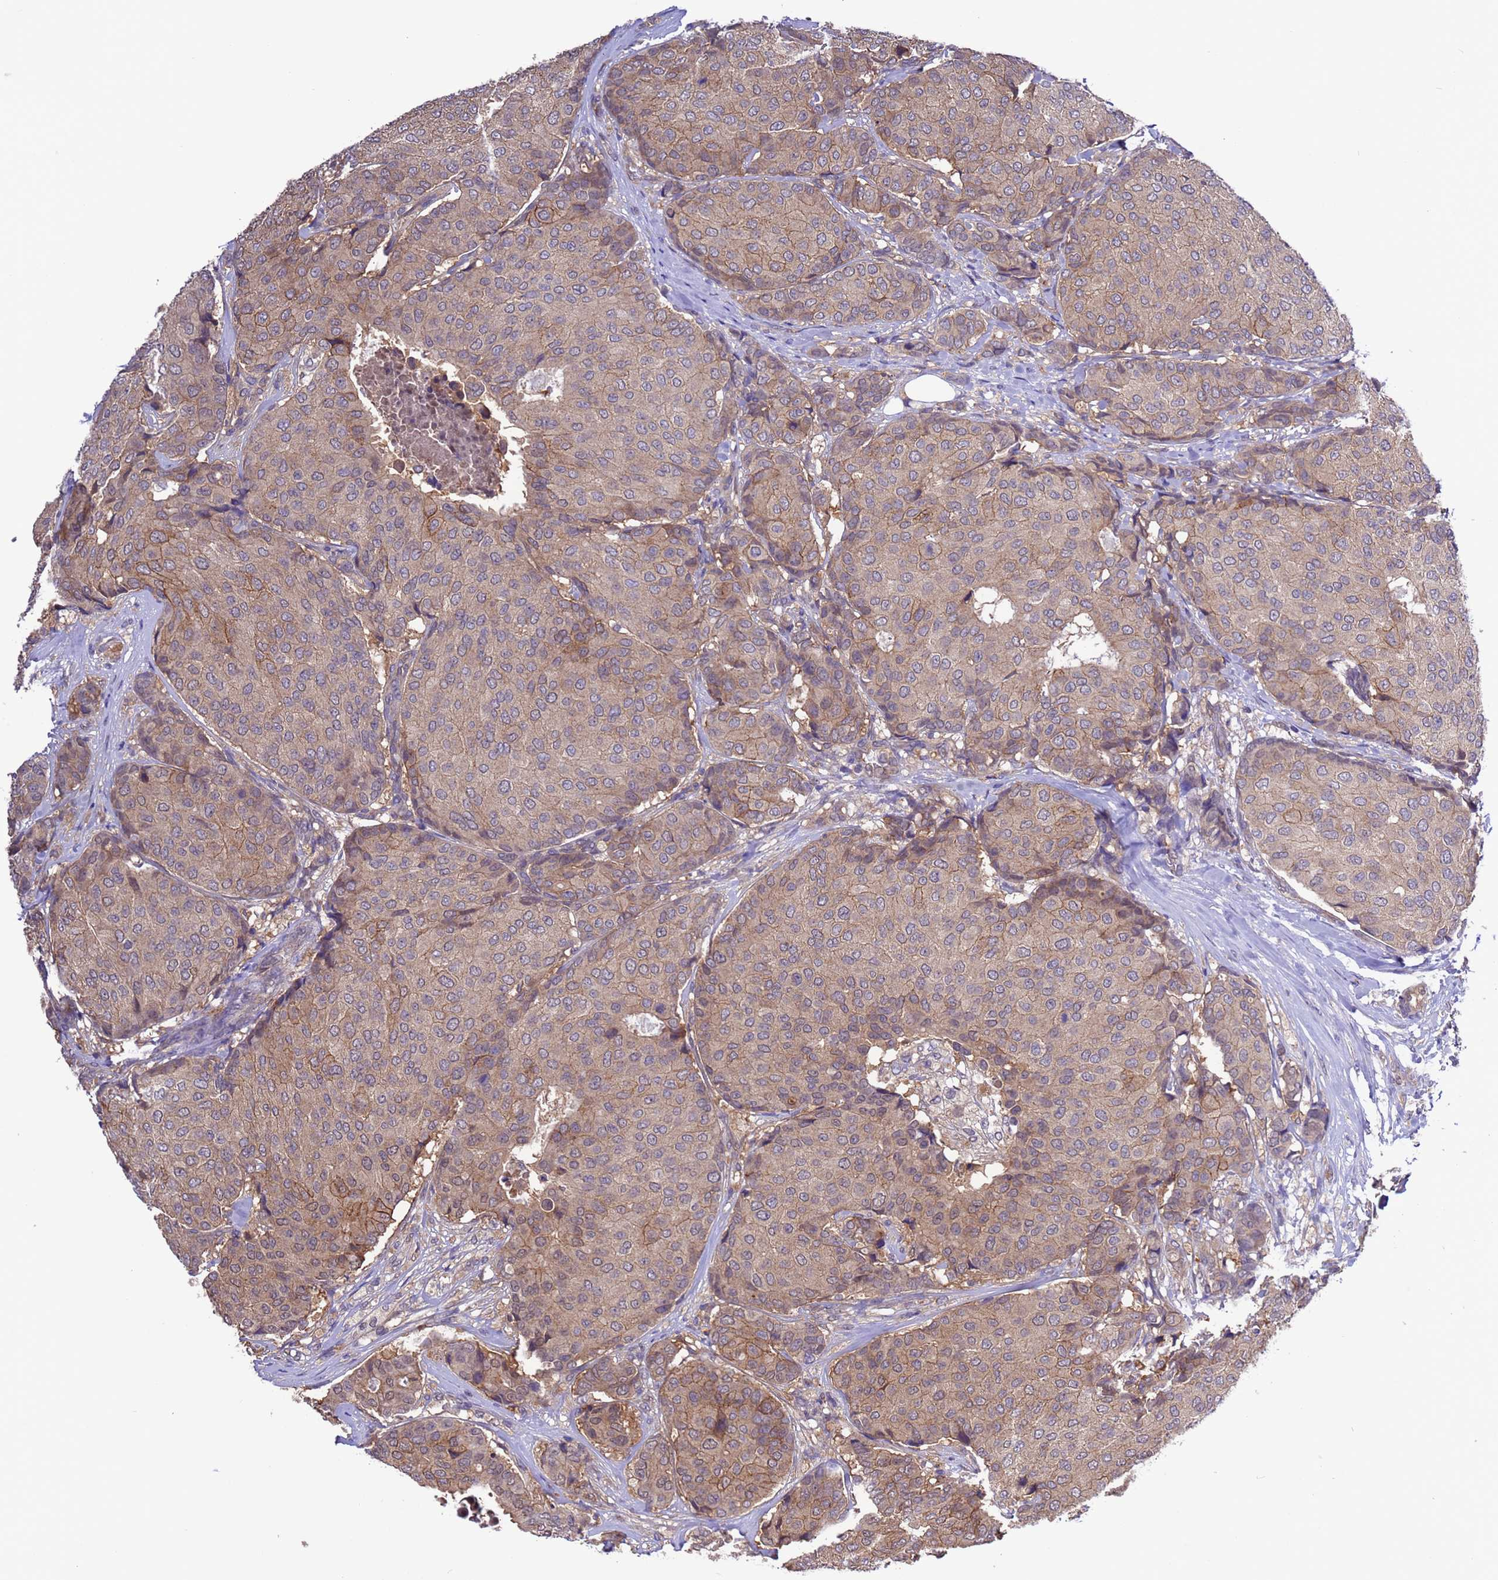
{"staining": {"intensity": "moderate", "quantity": "25%-75%", "location": "cytoplasmic/membranous"}, "tissue": "breast cancer", "cell_type": "Tumor cells", "image_type": "cancer", "snomed": [{"axis": "morphology", "description": "Duct carcinoma"}, {"axis": "topography", "description": "Breast"}], "caption": "The histopathology image shows immunohistochemical staining of breast cancer (intraductal carcinoma). There is moderate cytoplasmic/membranous positivity is identified in approximately 25%-75% of tumor cells.", "gene": "ZFP69B", "patient": {"sex": "female", "age": 75}}